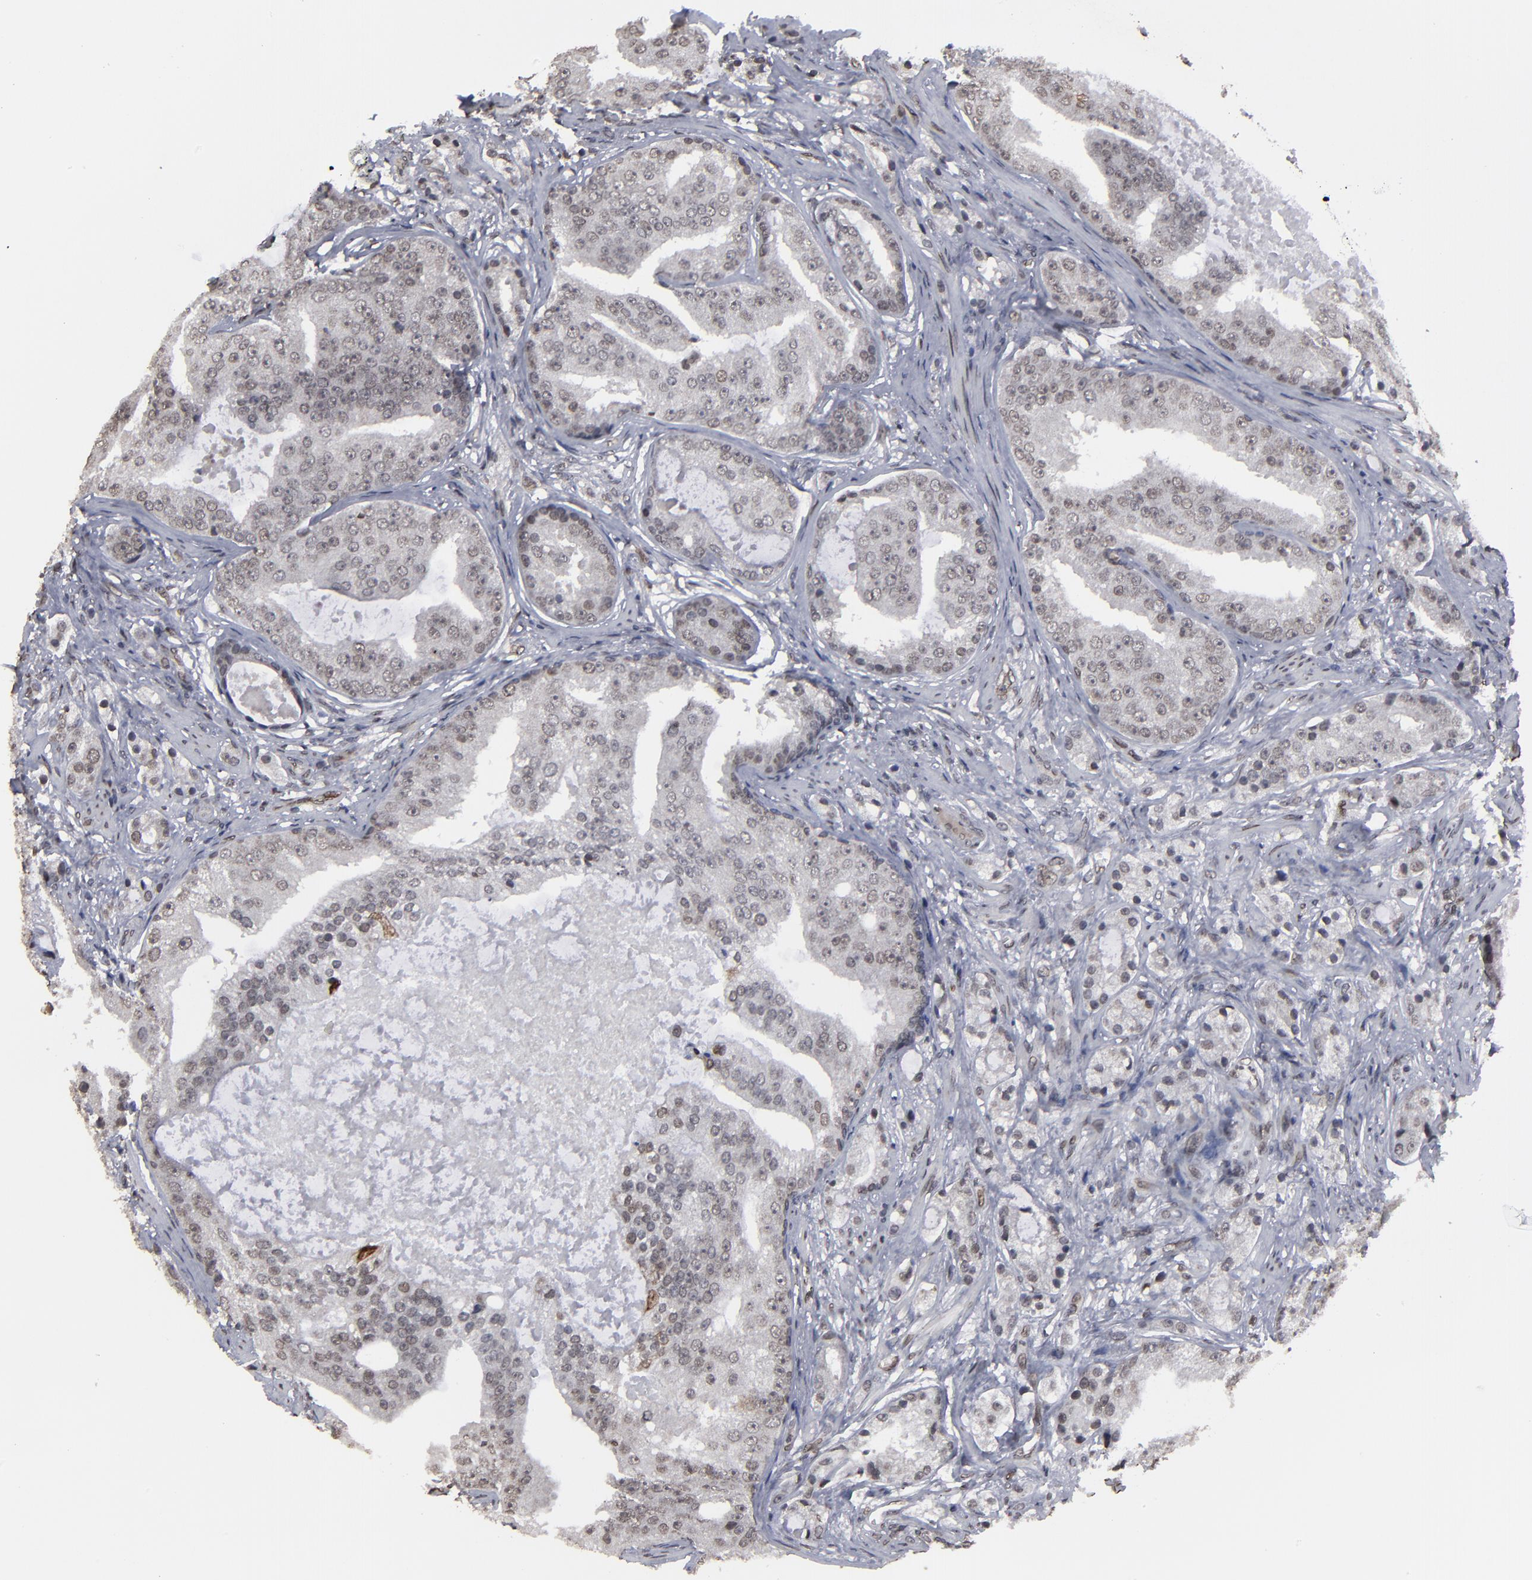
{"staining": {"intensity": "weak", "quantity": ">75%", "location": "nuclear"}, "tissue": "prostate cancer", "cell_type": "Tumor cells", "image_type": "cancer", "snomed": [{"axis": "morphology", "description": "Adenocarcinoma, High grade"}, {"axis": "topography", "description": "Prostate"}], "caption": "Protein staining of prostate adenocarcinoma (high-grade) tissue demonstrates weak nuclear expression in about >75% of tumor cells. Using DAB (3,3'-diaminobenzidine) (brown) and hematoxylin (blue) stains, captured at high magnification using brightfield microscopy.", "gene": "BAZ1A", "patient": {"sex": "male", "age": 68}}